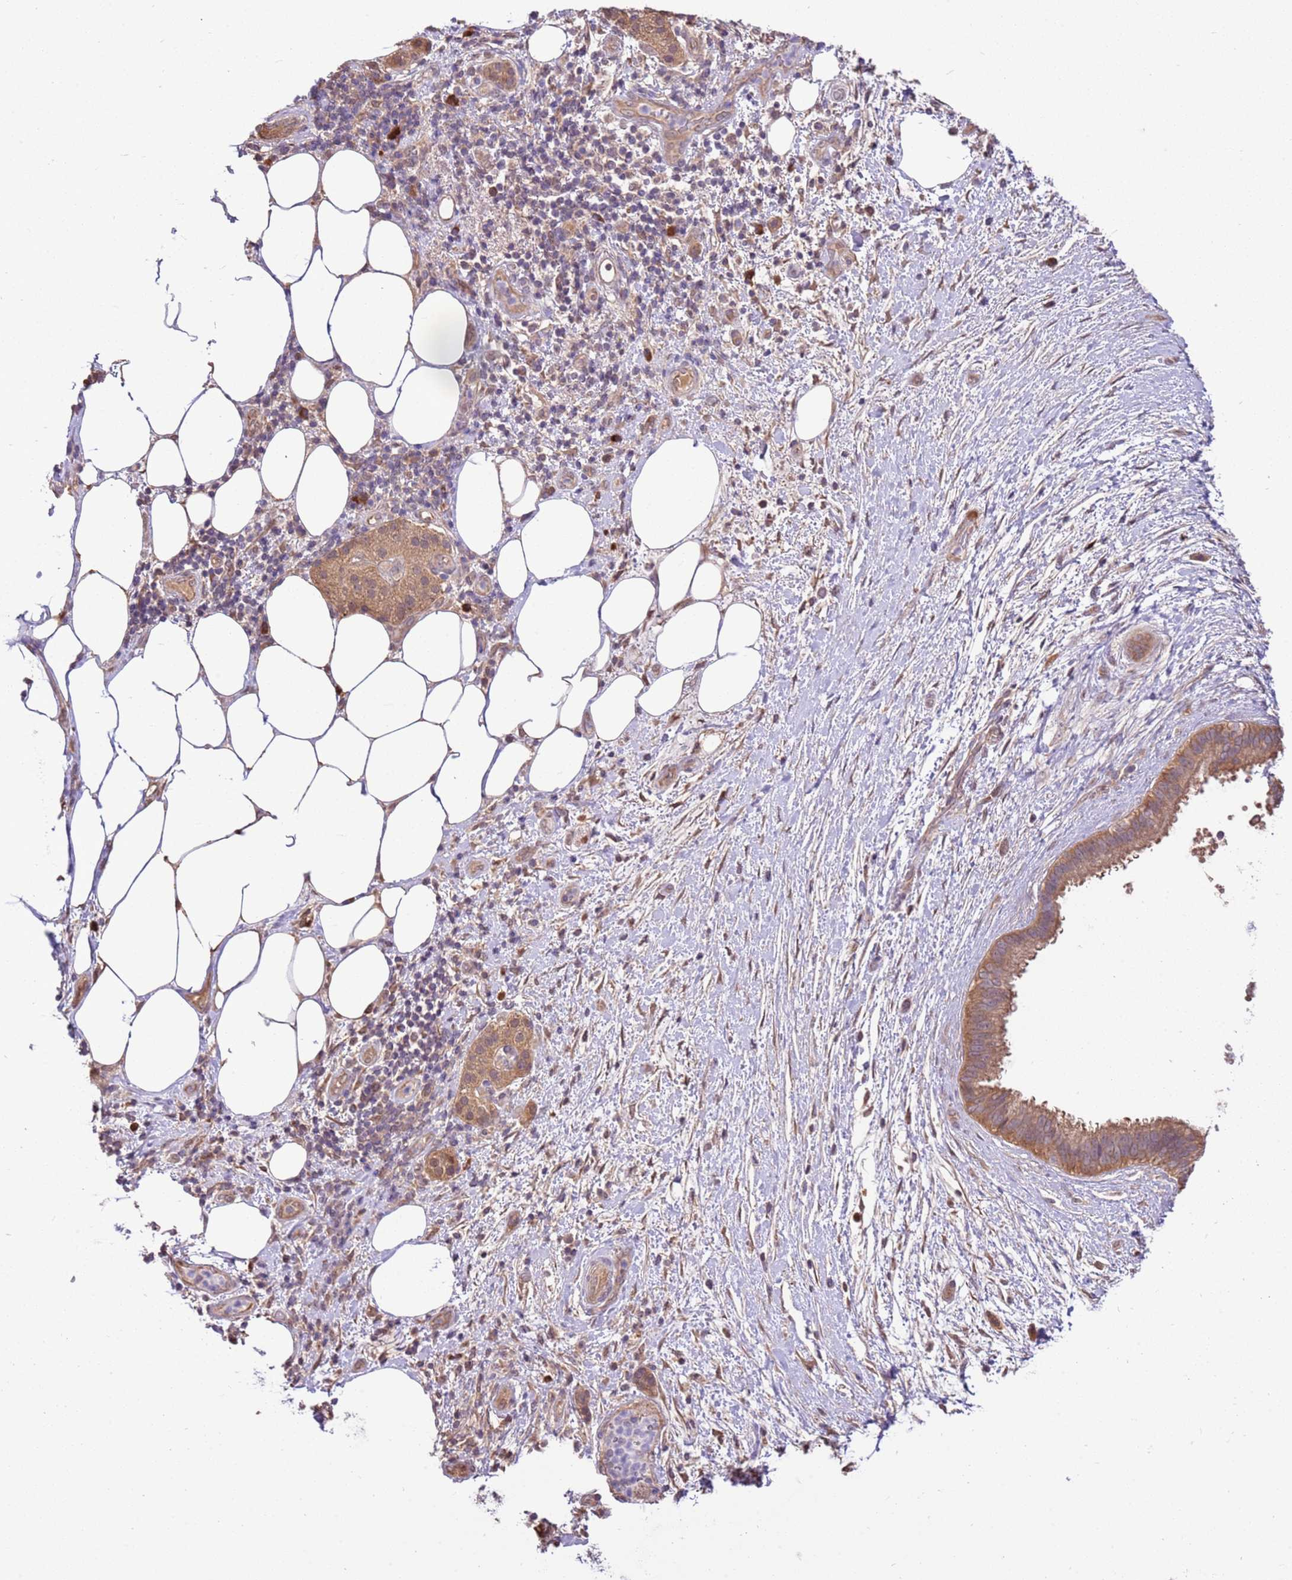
{"staining": {"intensity": "moderate", "quantity": ">75%", "location": "cytoplasmic/membranous"}, "tissue": "pancreatic cancer", "cell_type": "Tumor cells", "image_type": "cancer", "snomed": [{"axis": "morphology", "description": "Adenocarcinoma, NOS"}, {"axis": "topography", "description": "Pancreas"}], "caption": "This micrograph exhibits adenocarcinoma (pancreatic) stained with IHC to label a protein in brown. The cytoplasmic/membranous of tumor cells show moderate positivity for the protein. Nuclei are counter-stained blue.", "gene": "BBS5", "patient": {"sex": "female", "age": 61}}